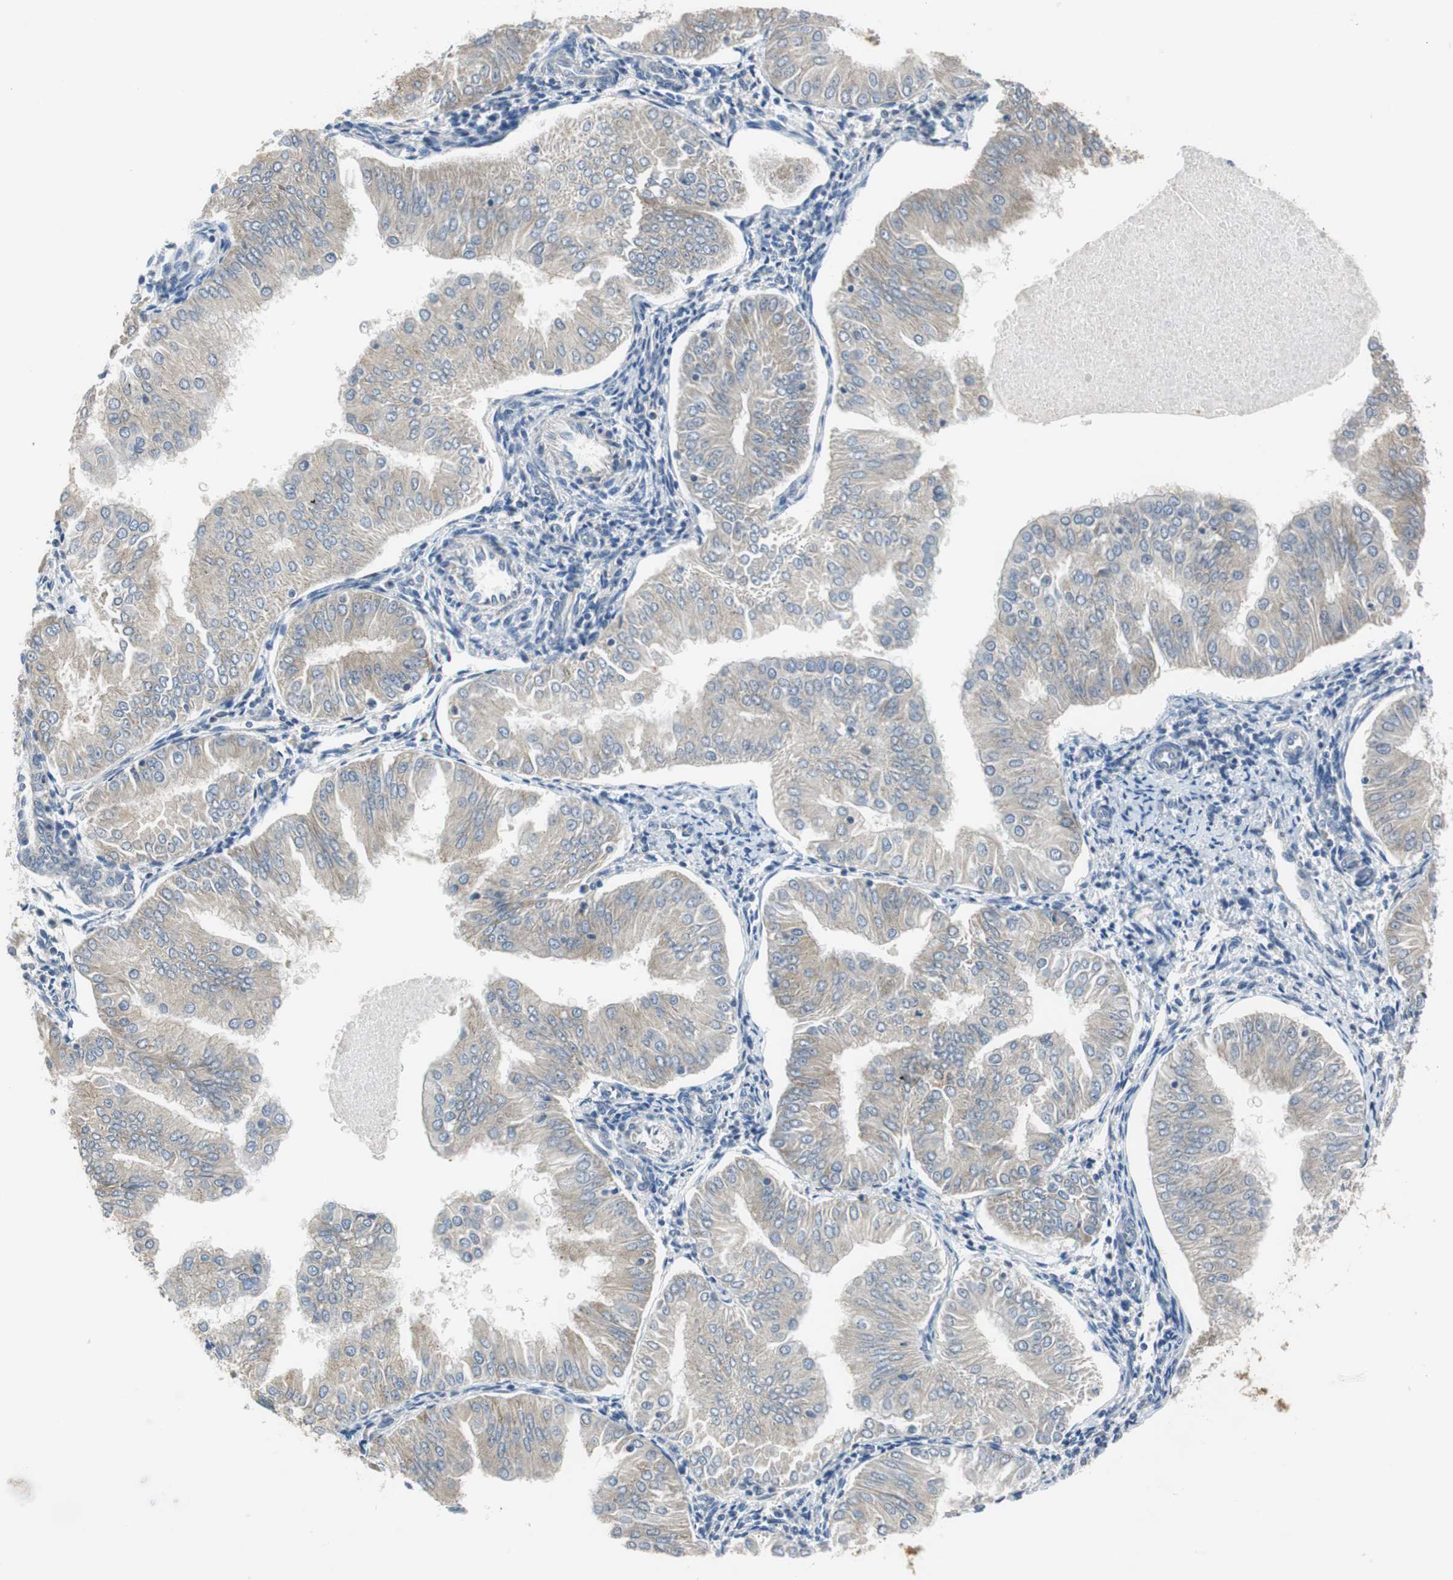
{"staining": {"intensity": "weak", "quantity": ">75%", "location": "cytoplasmic/membranous"}, "tissue": "endometrial cancer", "cell_type": "Tumor cells", "image_type": "cancer", "snomed": [{"axis": "morphology", "description": "Adenocarcinoma, NOS"}, {"axis": "topography", "description": "Endometrium"}], "caption": "This image reveals endometrial adenocarcinoma stained with immunohistochemistry to label a protein in brown. The cytoplasmic/membranous of tumor cells show weak positivity for the protein. Nuclei are counter-stained blue.", "gene": "FADS2", "patient": {"sex": "female", "age": 53}}